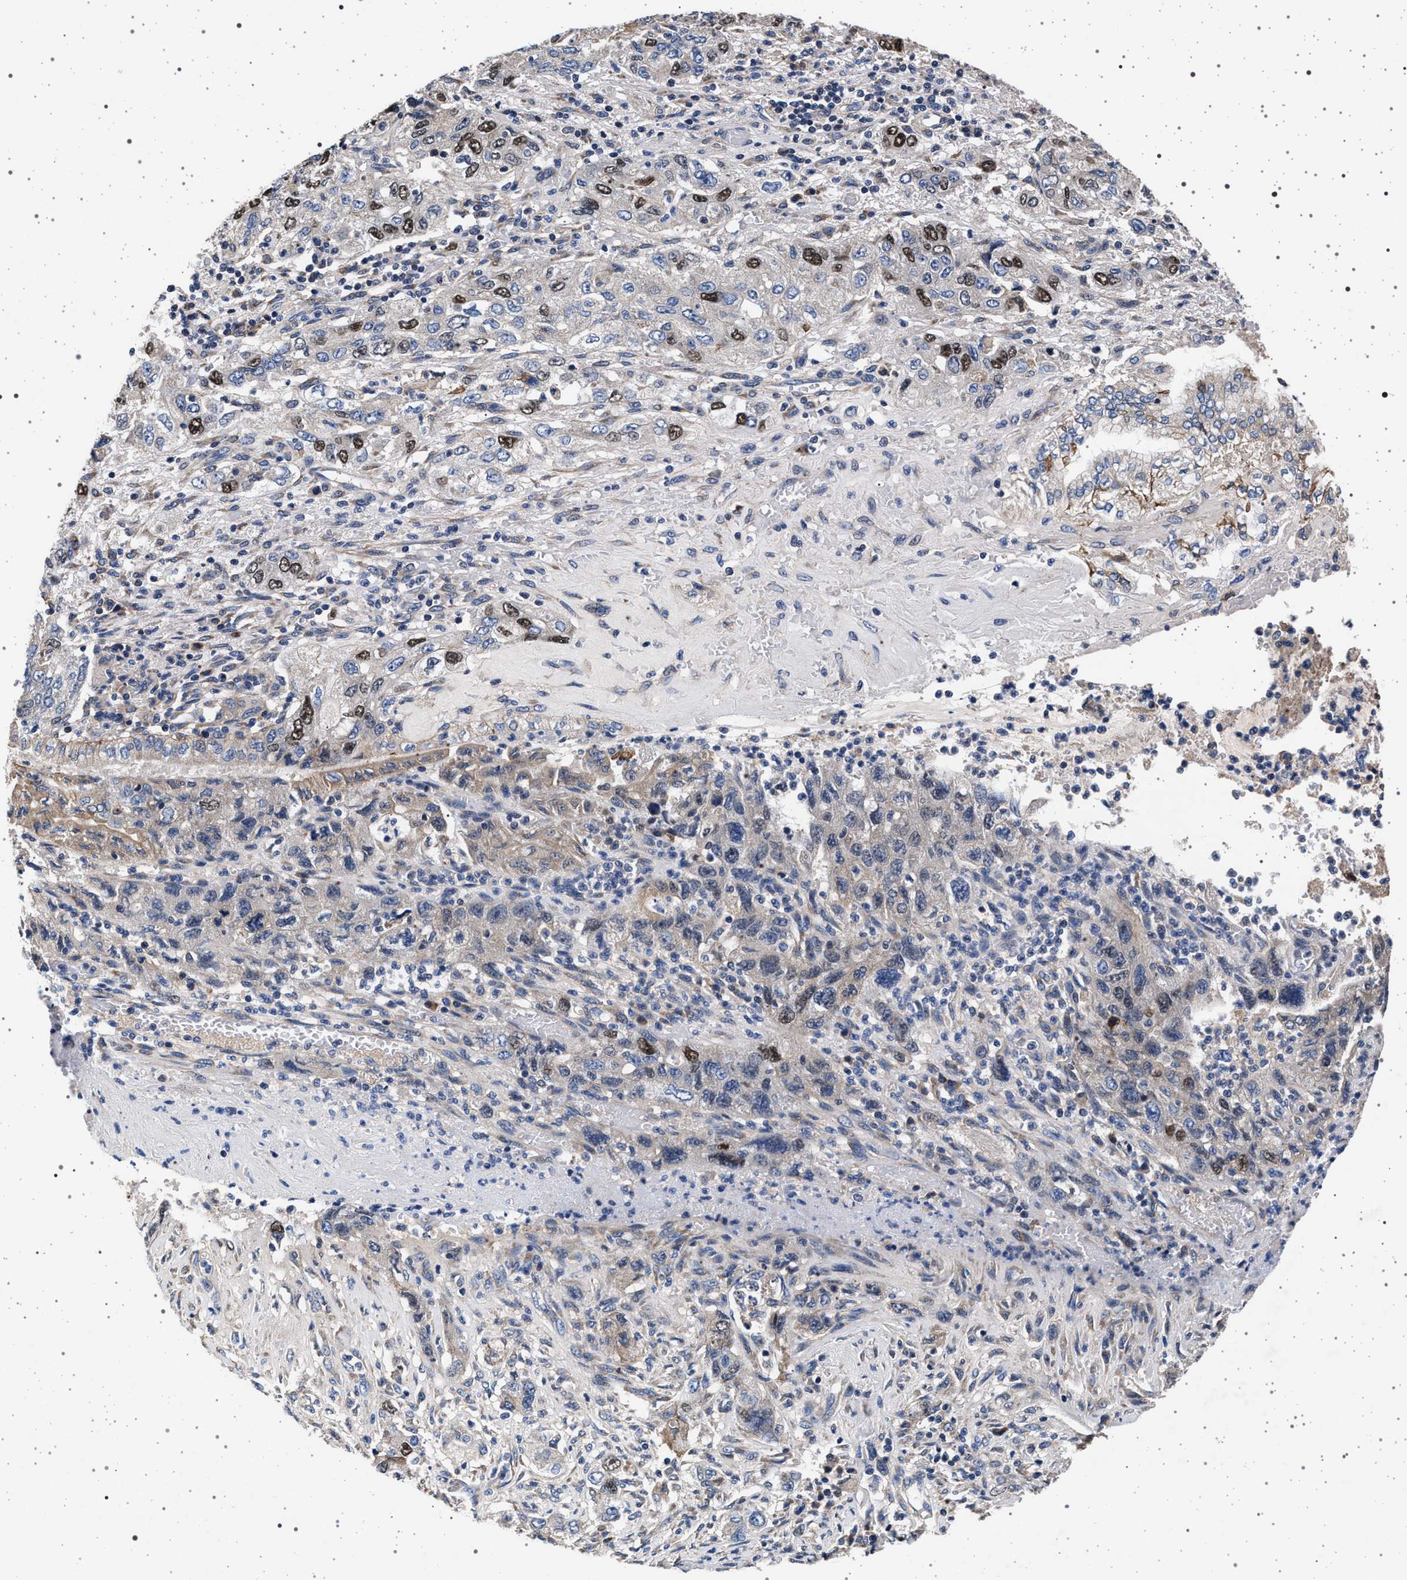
{"staining": {"intensity": "moderate", "quantity": "25%-75%", "location": "cytoplasmic/membranous"}, "tissue": "pancreatic cancer", "cell_type": "Tumor cells", "image_type": "cancer", "snomed": [{"axis": "morphology", "description": "Adenocarcinoma, NOS"}, {"axis": "topography", "description": "Pancreas"}], "caption": "Brown immunohistochemical staining in human pancreatic cancer (adenocarcinoma) shows moderate cytoplasmic/membranous expression in approximately 25%-75% of tumor cells.", "gene": "MAP3K2", "patient": {"sex": "female", "age": 73}}